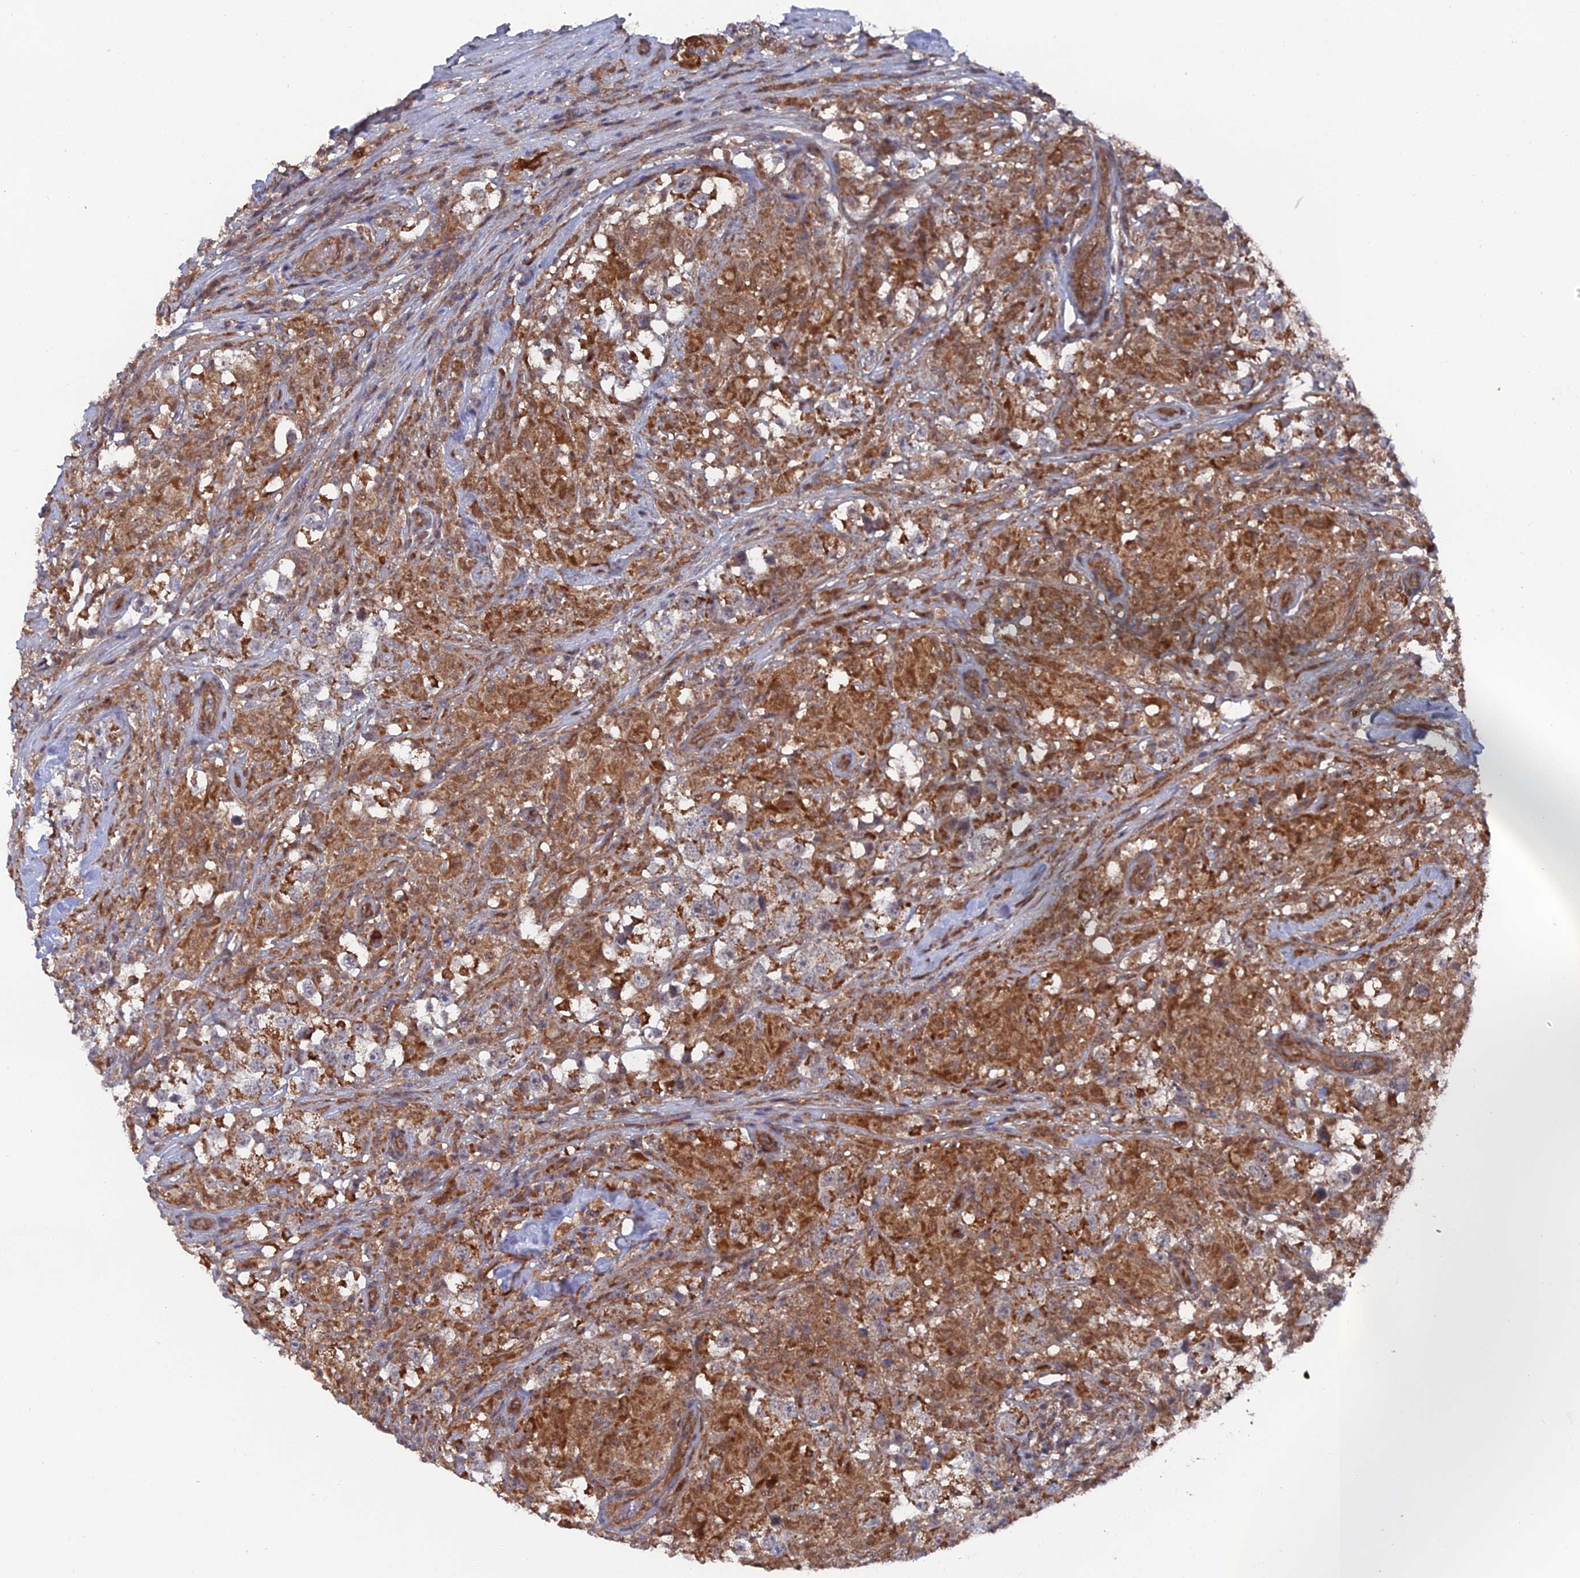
{"staining": {"intensity": "moderate", "quantity": ">75%", "location": "cytoplasmic/membranous"}, "tissue": "testis cancer", "cell_type": "Tumor cells", "image_type": "cancer", "snomed": [{"axis": "morphology", "description": "Seminoma, NOS"}, {"axis": "topography", "description": "Testis"}], "caption": "Brown immunohistochemical staining in human seminoma (testis) exhibits moderate cytoplasmic/membranous staining in approximately >75% of tumor cells. (IHC, brightfield microscopy, high magnification).", "gene": "UNC5D", "patient": {"sex": "male", "age": 46}}